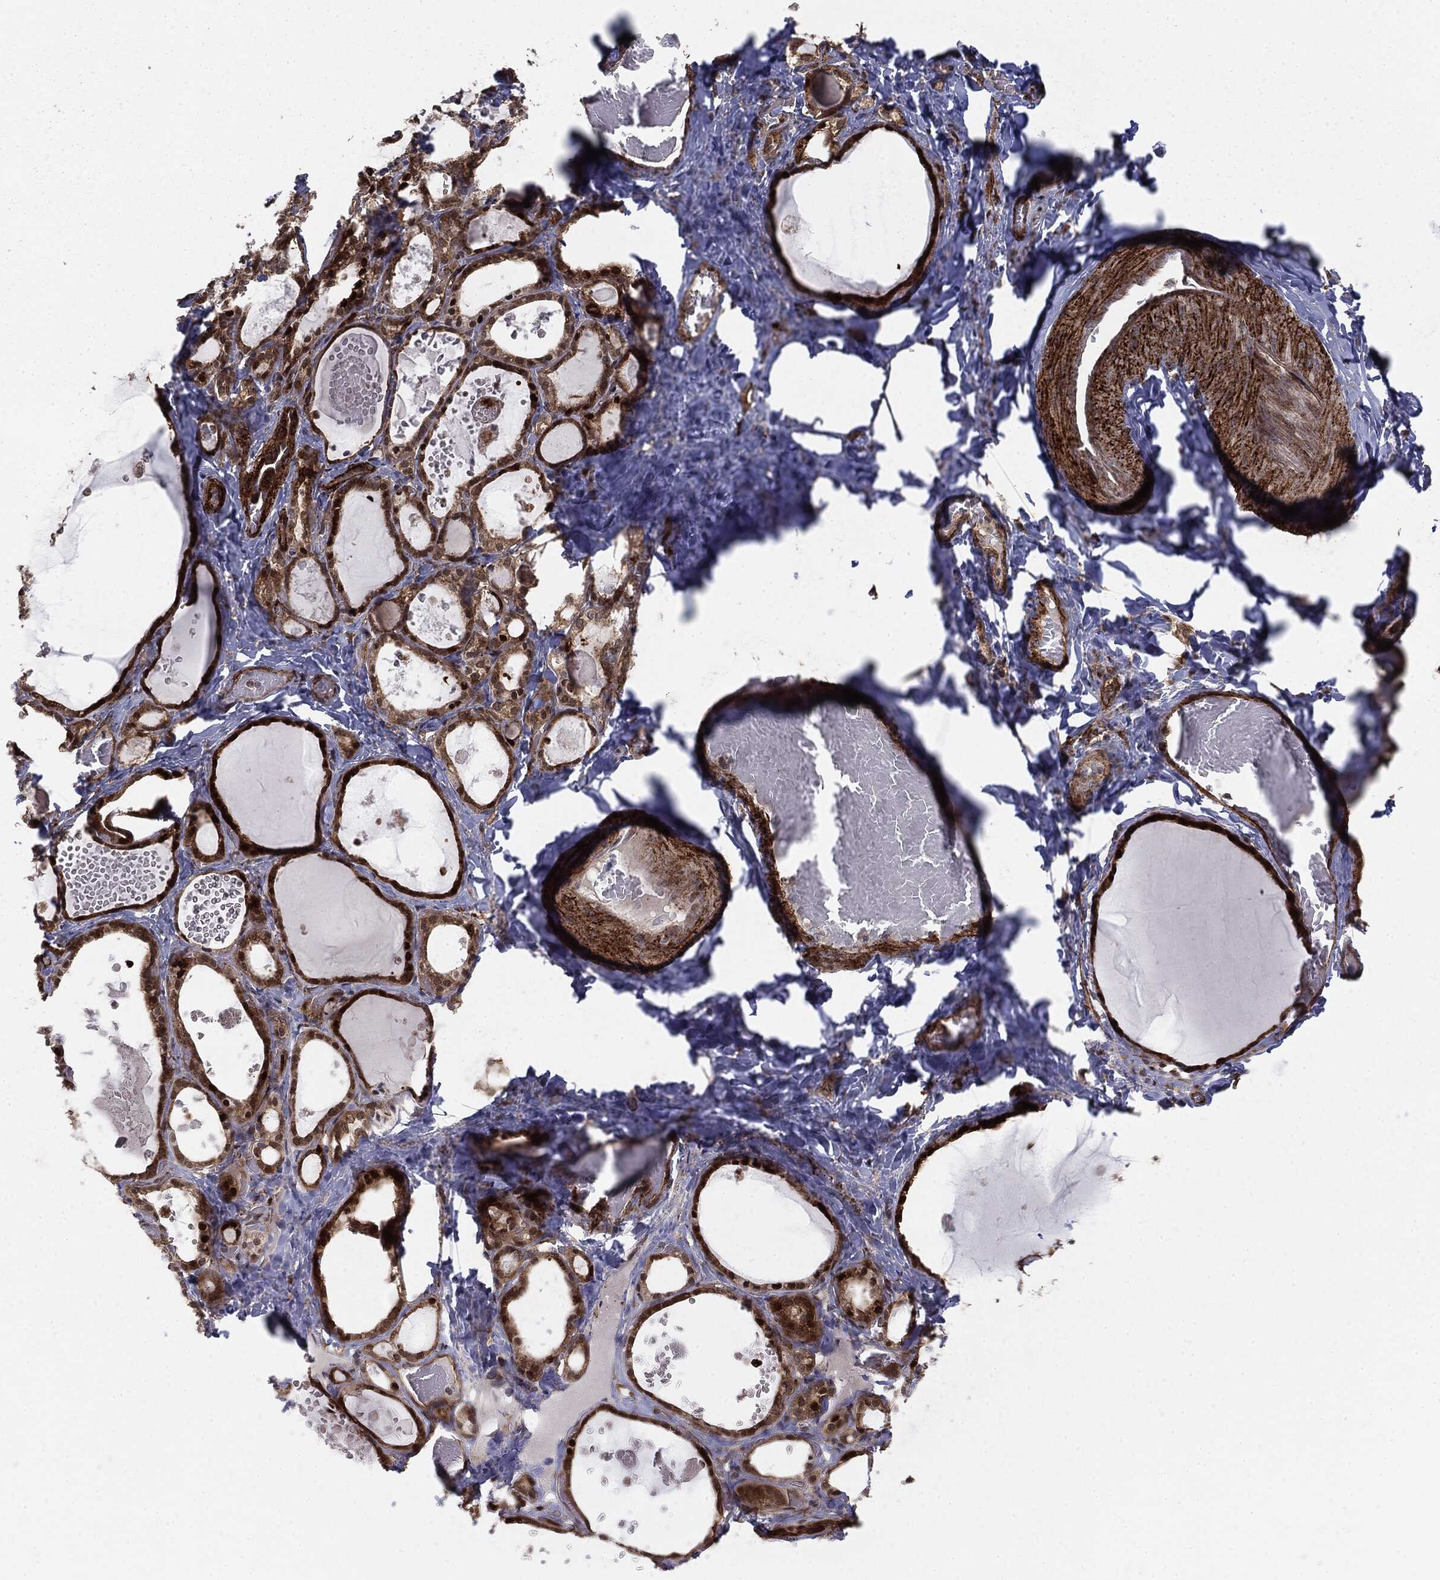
{"staining": {"intensity": "moderate", "quantity": ">75%", "location": "cytoplasmic/membranous,nuclear"}, "tissue": "thyroid gland", "cell_type": "Glandular cells", "image_type": "normal", "snomed": [{"axis": "morphology", "description": "Normal tissue, NOS"}, {"axis": "topography", "description": "Thyroid gland"}], "caption": "A histopathology image of human thyroid gland stained for a protein reveals moderate cytoplasmic/membranous,nuclear brown staining in glandular cells.", "gene": "PTEN", "patient": {"sex": "female", "age": 56}}